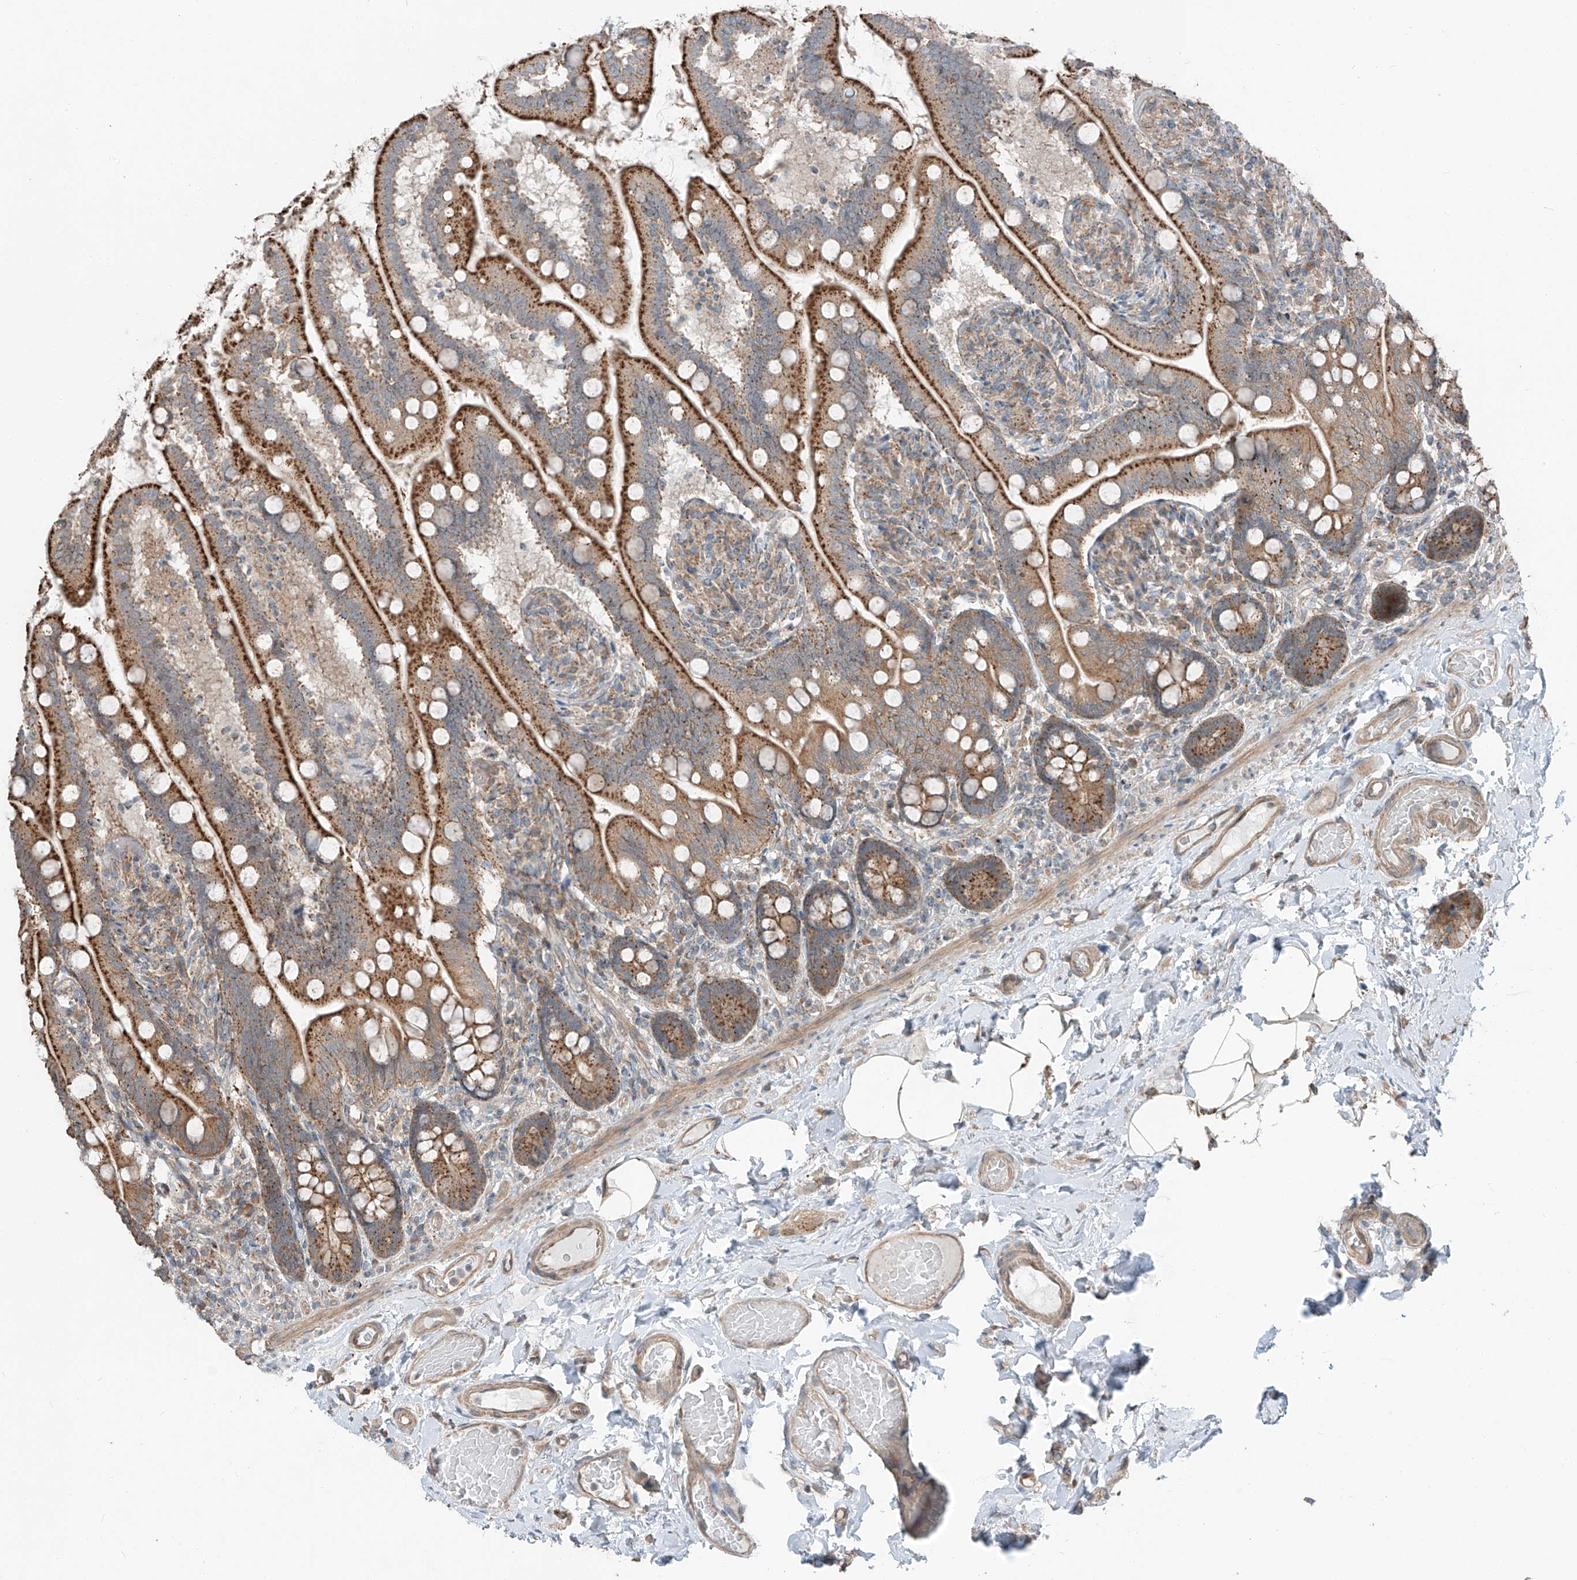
{"staining": {"intensity": "moderate", "quantity": ">75%", "location": "cytoplasmic/membranous"}, "tissue": "small intestine", "cell_type": "Glandular cells", "image_type": "normal", "snomed": [{"axis": "morphology", "description": "Normal tissue, NOS"}, {"axis": "topography", "description": "Small intestine"}], "caption": "Immunohistochemical staining of normal human small intestine shows medium levels of moderate cytoplasmic/membranous expression in about >75% of glandular cells. (DAB (3,3'-diaminobenzidine) = brown stain, brightfield microscopy at high magnification).", "gene": "CEP162", "patient": {"sex": "female", "age": 64}}